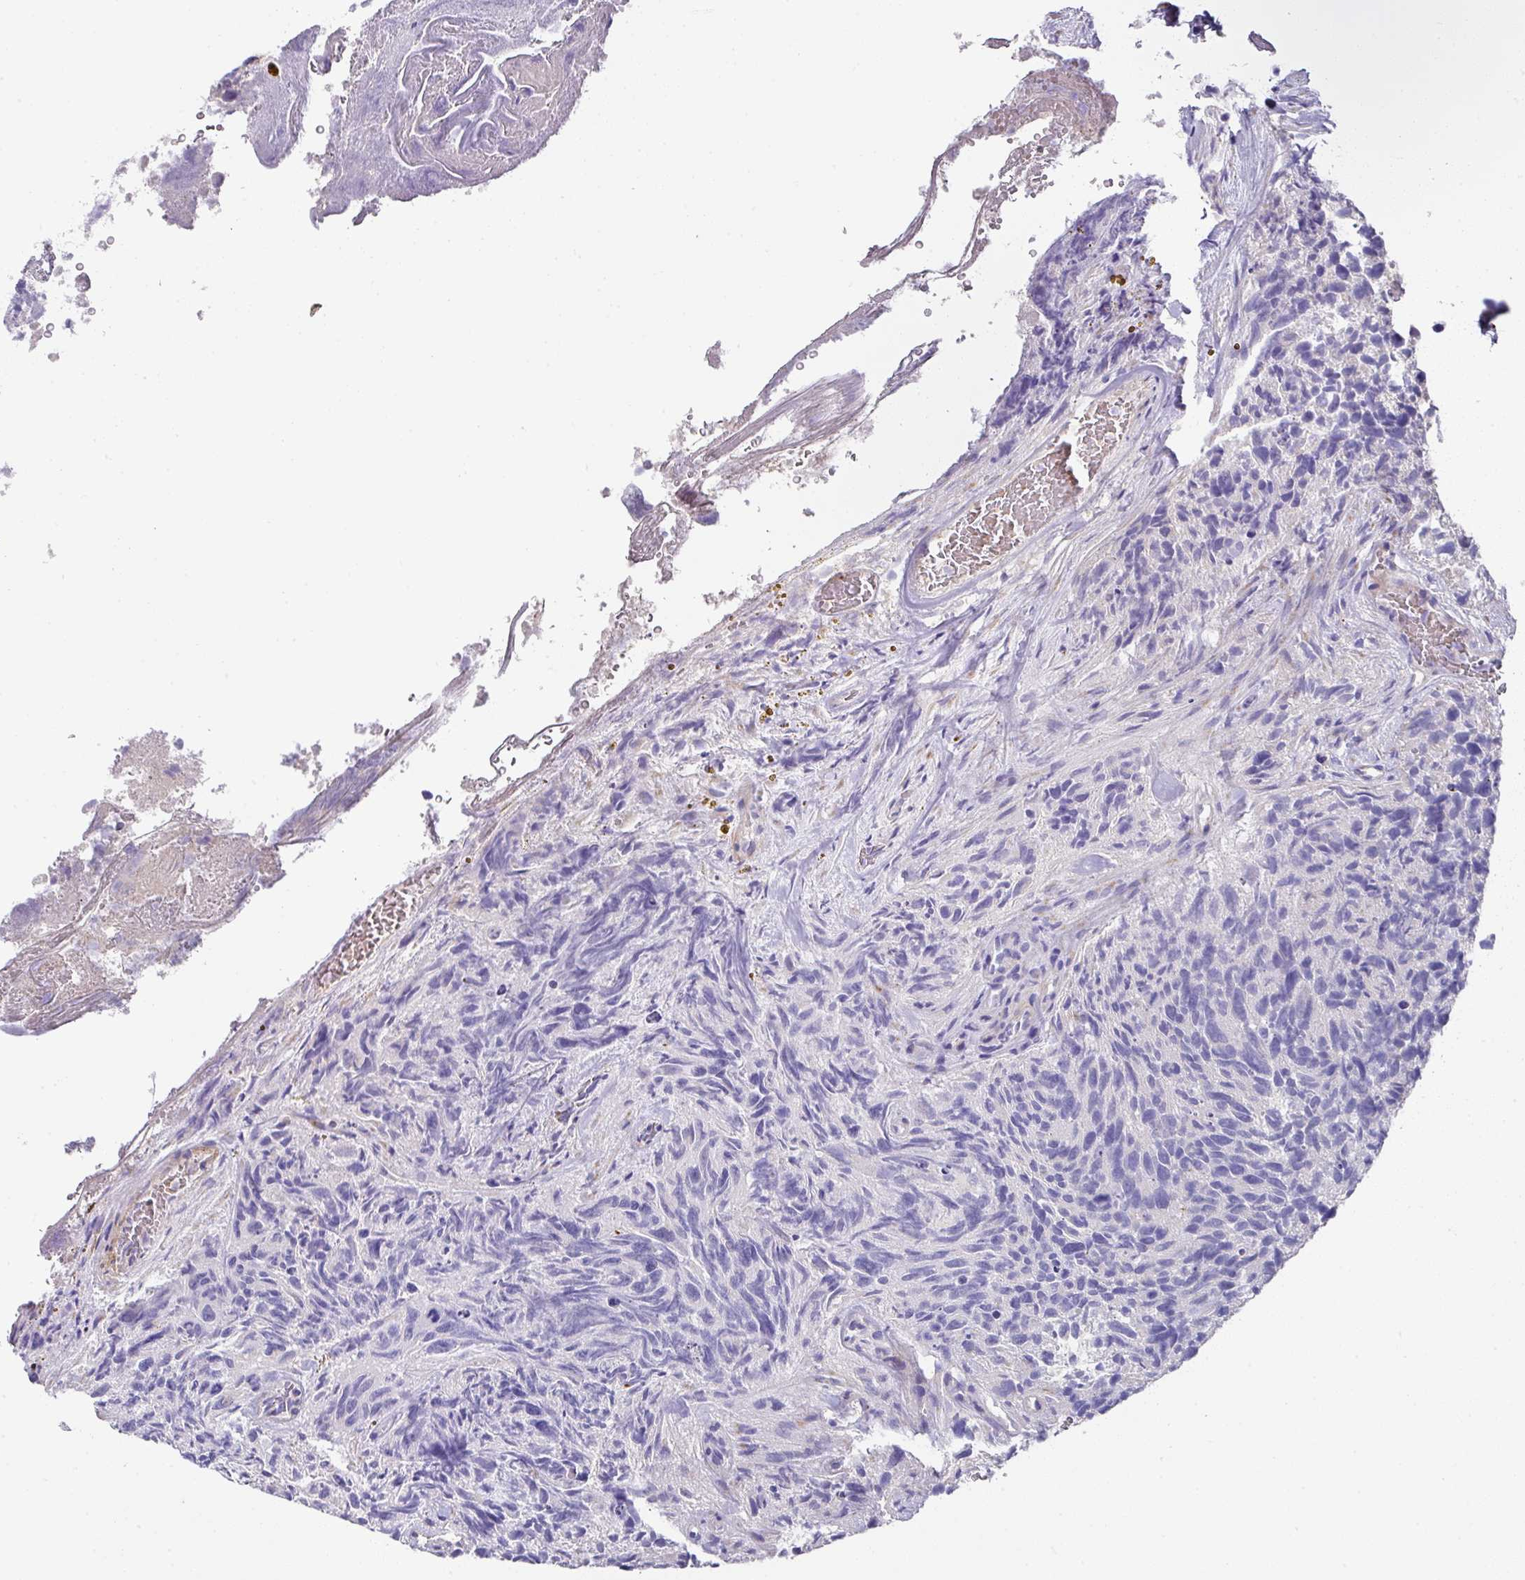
{"staining": {"intensity": "negative", "quantity": "none", "location": "none"}, "tissue": "glioma", "cell_type": "Tumor cells", "image_type": "cancer", "snomed": [{"axis": "morphology", "description": "Glioma, malignant, High grade"}, {"axis": "topography", "description": "Brain"}], "caption": "Protein analysis of glioma displays no significant expression in tumor cells.", "gene": "TARM1", "patient": {"sex": "male", "age": 69}}